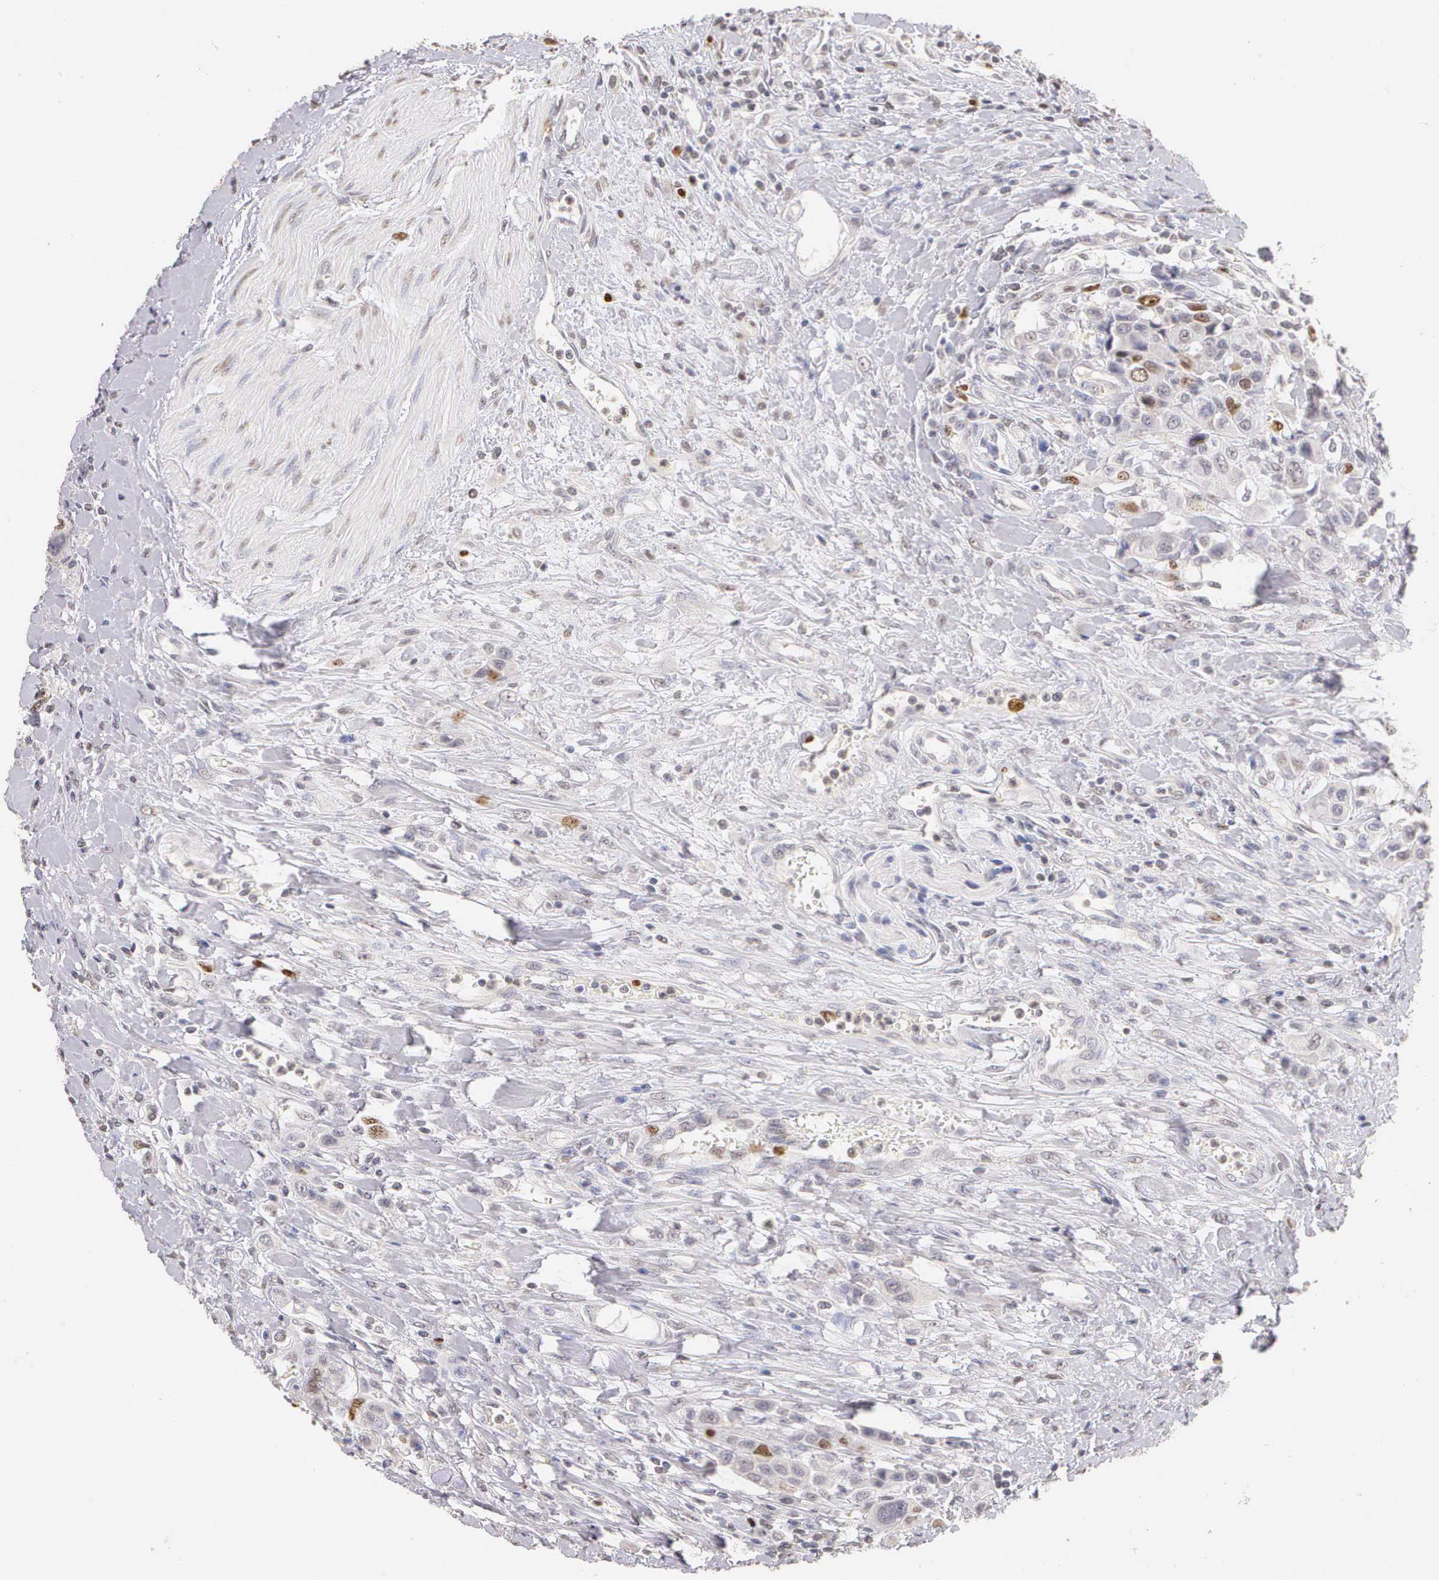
{"staining": {"intensity": "moderate", "quantity": "<25%", "location": "nuclear"}, "tissue": "urothelial cancer", "cell_type": "Tumor cells", "image_type": "cancer", "snomed": [{"axis": "morphology", "description": "Urothelial carcinoma, High grade"}, {"axis": "topography", "description": "Urinary bladder"}], "caption": "Immunohistochemical staining of high-grade urothelial carcinoma demonstrates low levels of moderate nuclear staining in approximately <25% of tumor cells.", "gene": "MKI67", "patient": {"sex": "male", "age": 50}}